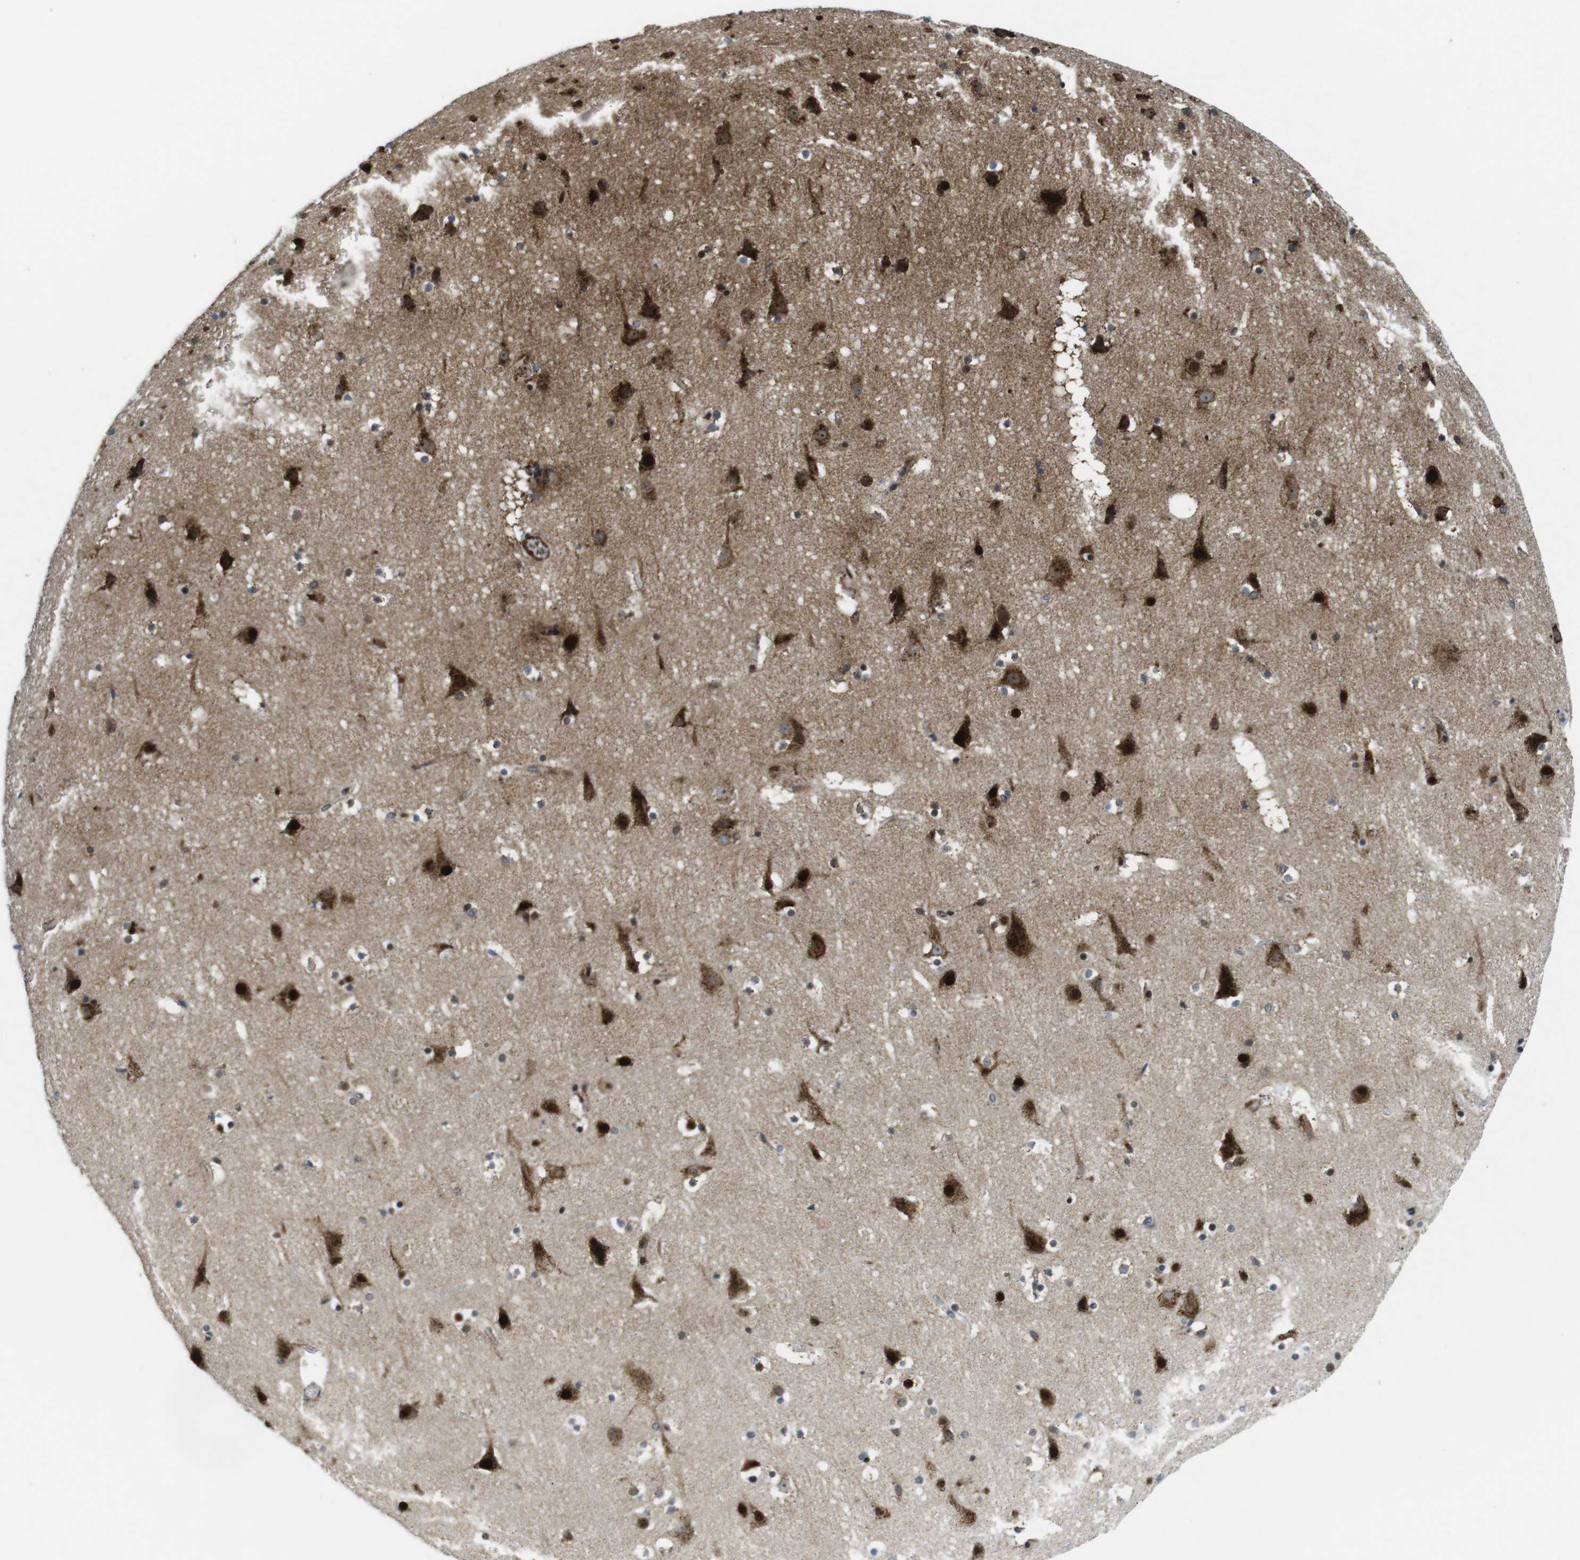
{"staining": {"intensity": "moderate", "quantity": ">75%", "location": "cytoplasmic/membranous"}, "tissue": "cerebral cortex", "cell_type": "Endothelial cells", "image_type": "normal", "snomed": [{"axis": "morphology", "description": "Normal tissue, NOS"}, {"axis": "topography", "description": "Cerebral cortex"}], "caption": "The histopathology image reveals immunohistochemical staining of benign cerebral cortex. There is moderate cytoplasmic/membranous staining is appreciated in approximately >75% of endothelial cells. The protein is shown in brown color, while the nuclei are stained blue.", "gene": "CUL7", "patient": {"sex": "male", "age": 45}}